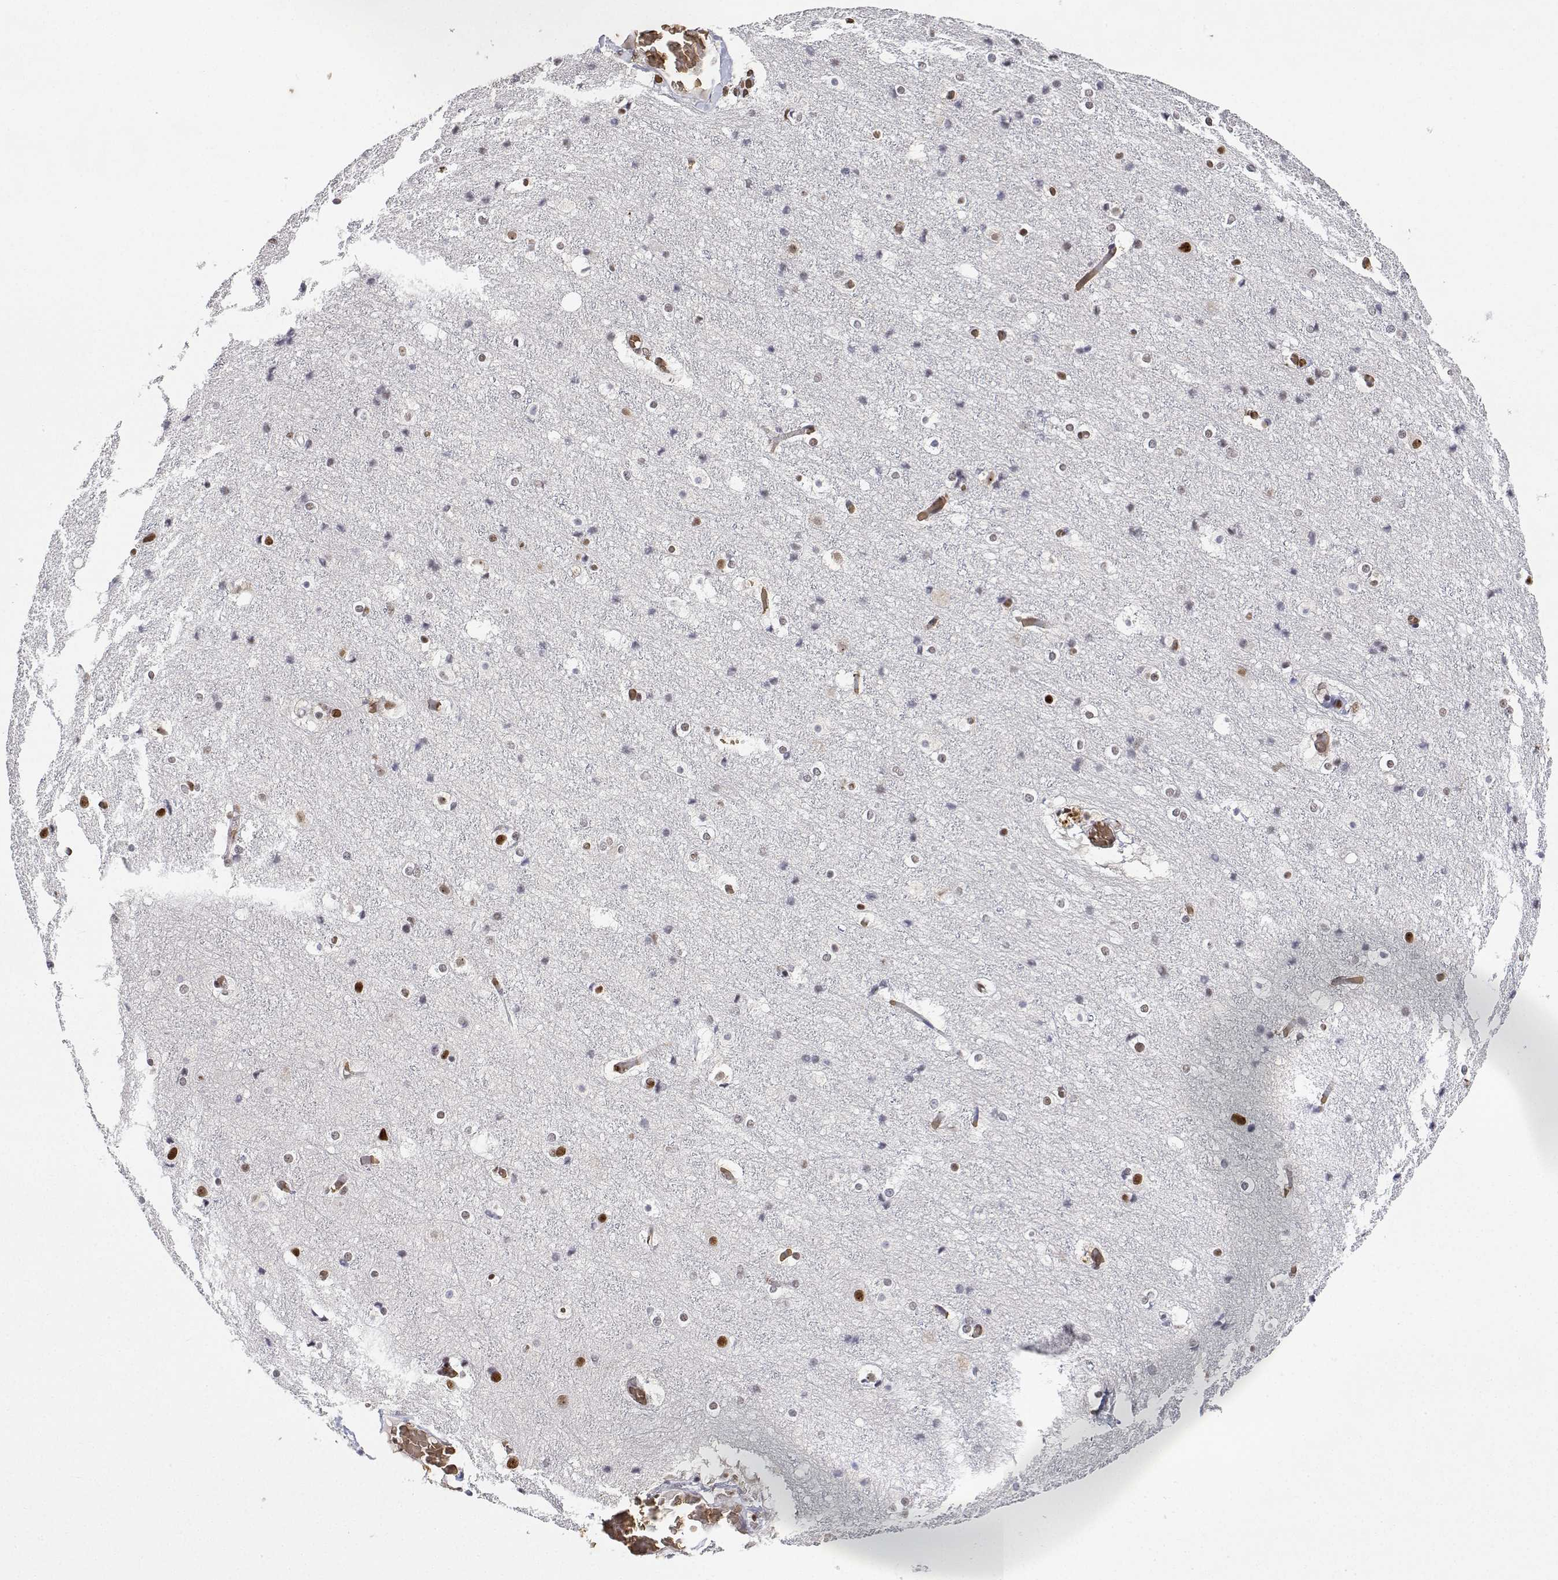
{"staining": {"intensity": "moderate", "quantity": "<25%", "location": "nuclear"}, "tissue": "cerebral cortex", "cell_type": "Endothelial cells", "image_type": "normal", "snomed": [{"axis": "morphology", "description": "Normal tissue, NOS"}, {"axis": "topography", "description": "Cerebral cortex"}], "caption": "The image demonstrates staining of benign cerebral cortex, revealing moderate nuclear protein expression (brown color) within endothelial cells. (DAB IHC, brown staining for protein, blue staining for nuclei).", "gene": "ADAR", "patient": {"sex": "female", "age": 52}}